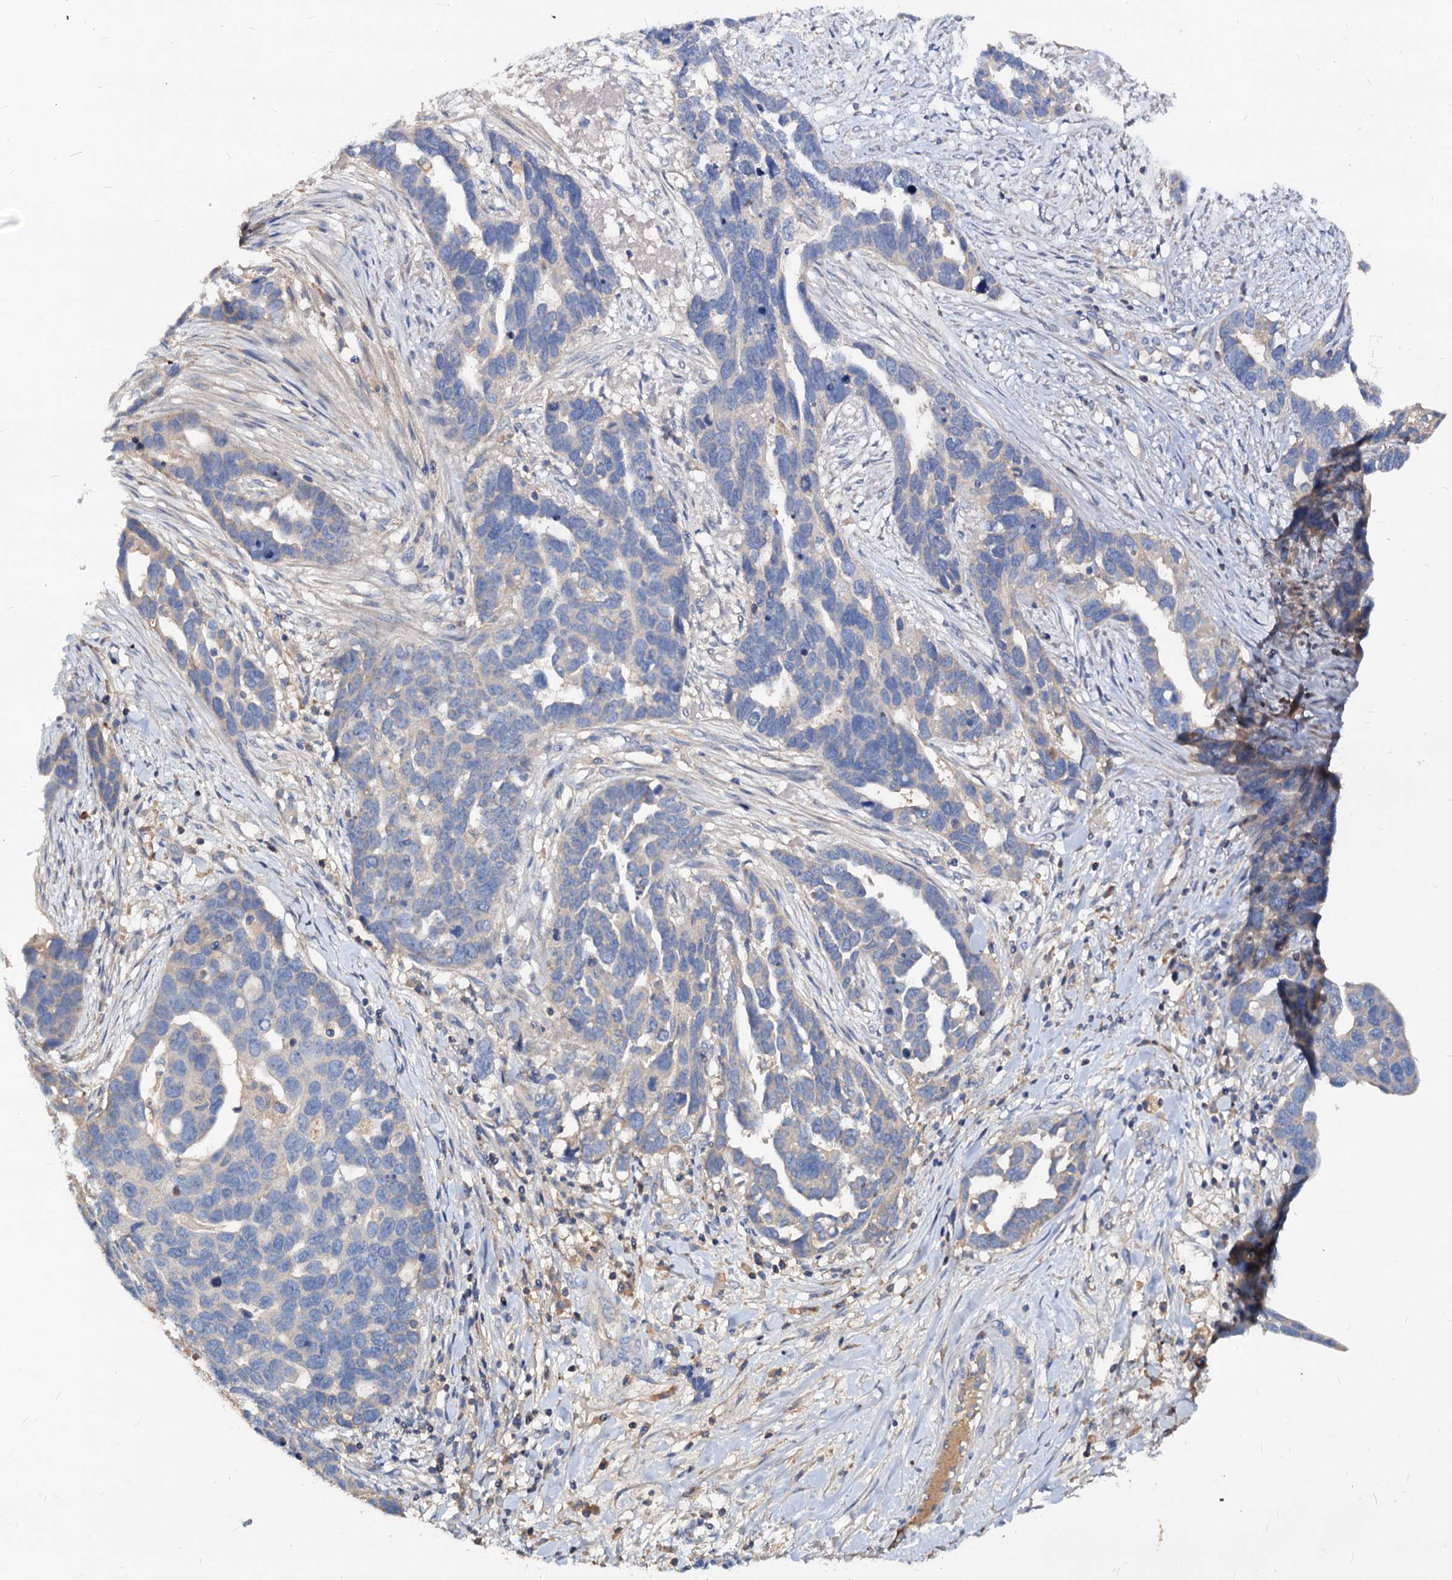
{"staining": {"intensity": "negative", "quantity": "none", "location": "none"}, "tissue": "ovarian cancer", "cell_type": "Tumor cells", "image_type": "cancer", "snomed": [{"axis": "morphology", "description": "Cystadenocarcinoma, serous, NOS"}, {"axis": "topography", "description": "Ovary"}], "caption": "There is no significant positivity in tumor cells of ovarian cancer.", "gene": "ACY3", "patient": {"sex": "female", "age": 54}}